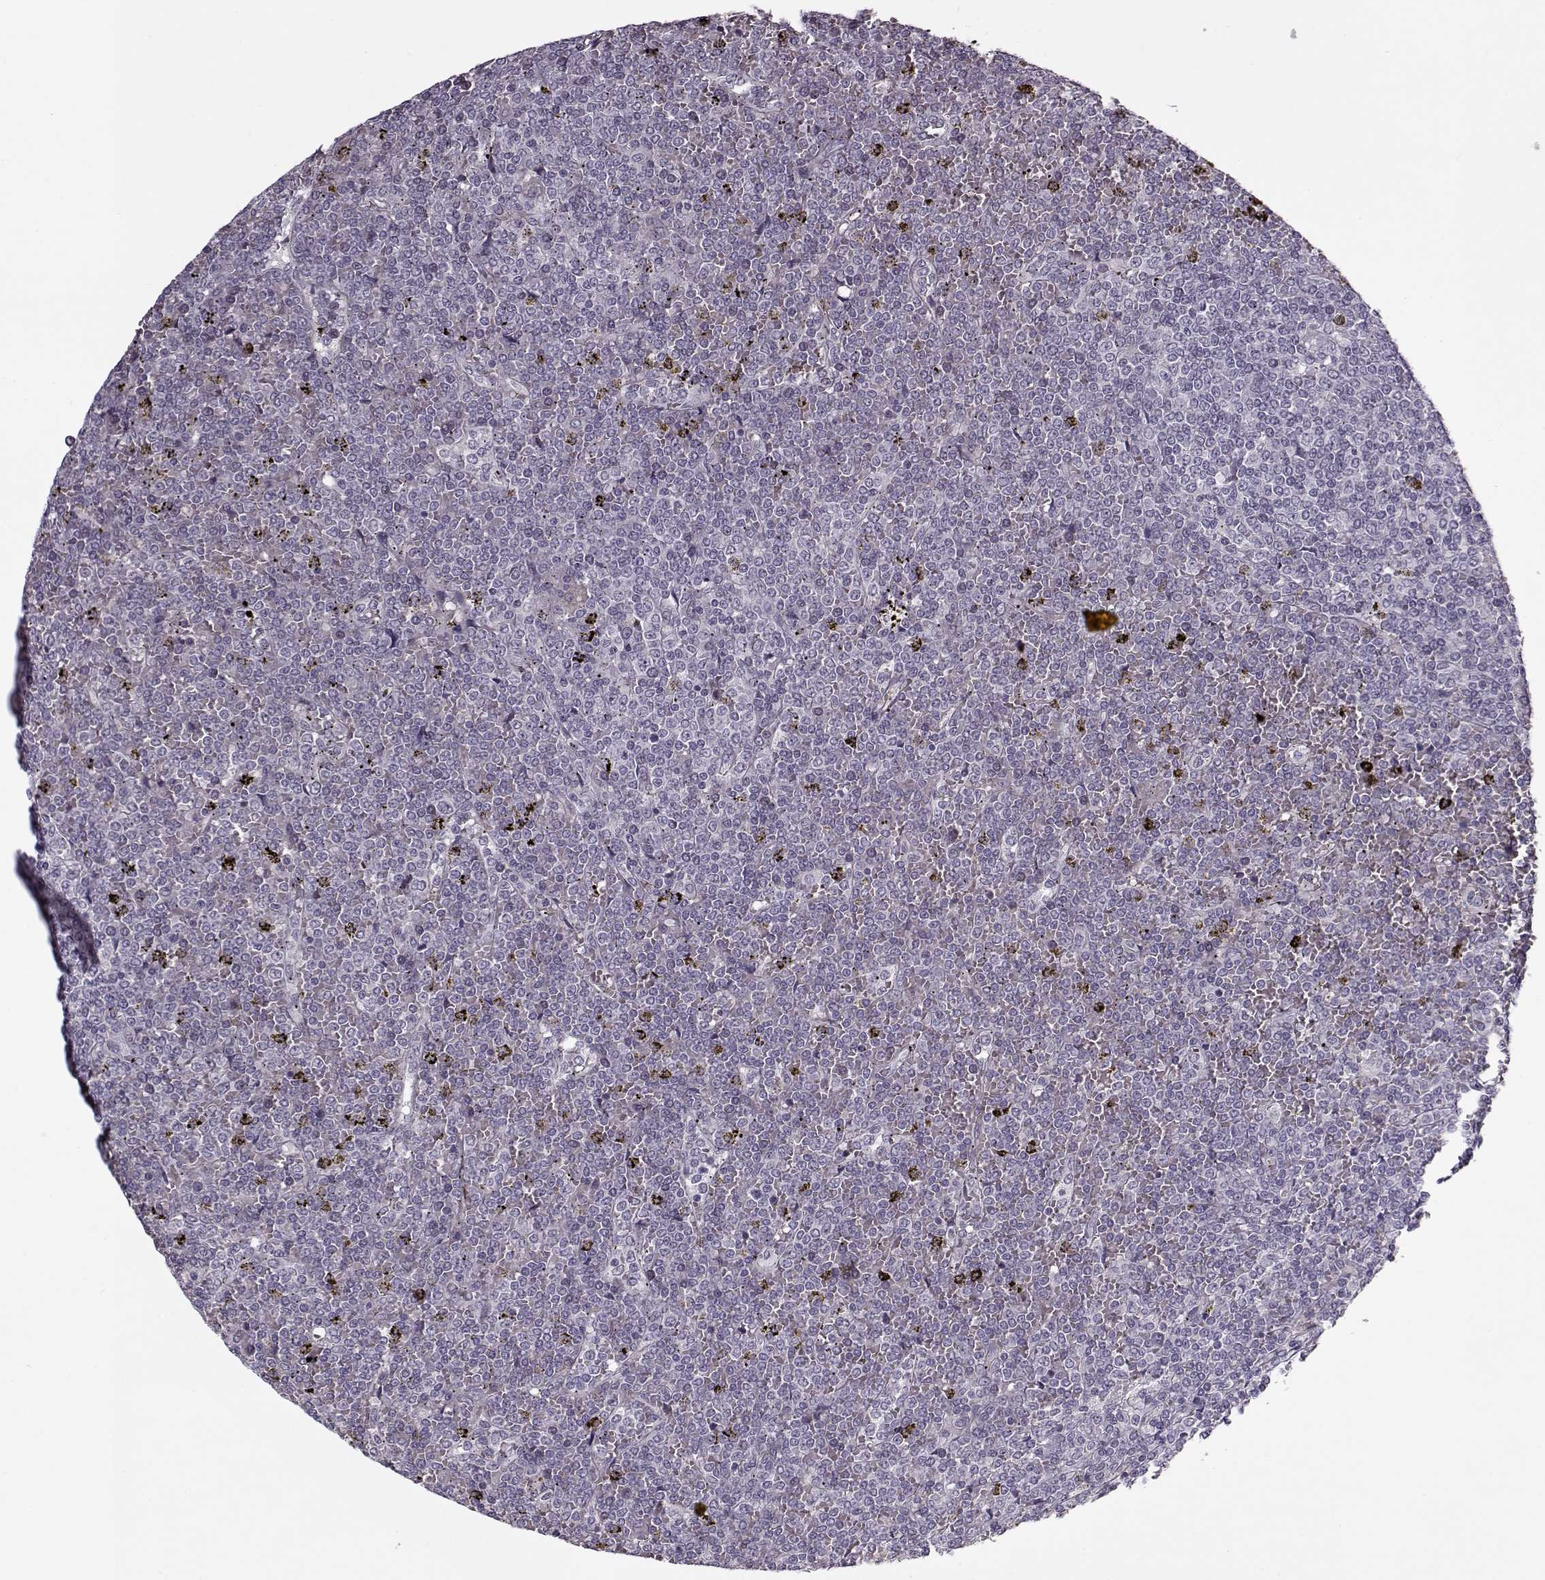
{"staining": {"intensity": "negative", "quantity": "none", "location": "none"}, "tissue": "lymphoma", "cell_type": "Tumor cells", "image_type": "cancer", "snomed": [{"axis": "morphology", "description": "Malignant lymphoma, non-Hodgkin's type, Low grade"}, {"axis": "topography", "description": "Spleen"}], "caption": "A histopathology image of lymphoma stained for a protein shows no brown staining in tumor cells. (Immunohistochemistry (ihc), brightfield microscopy, high magnification).", "gene": "KRT9", "patient": {"sex": "female", "age": 19}}